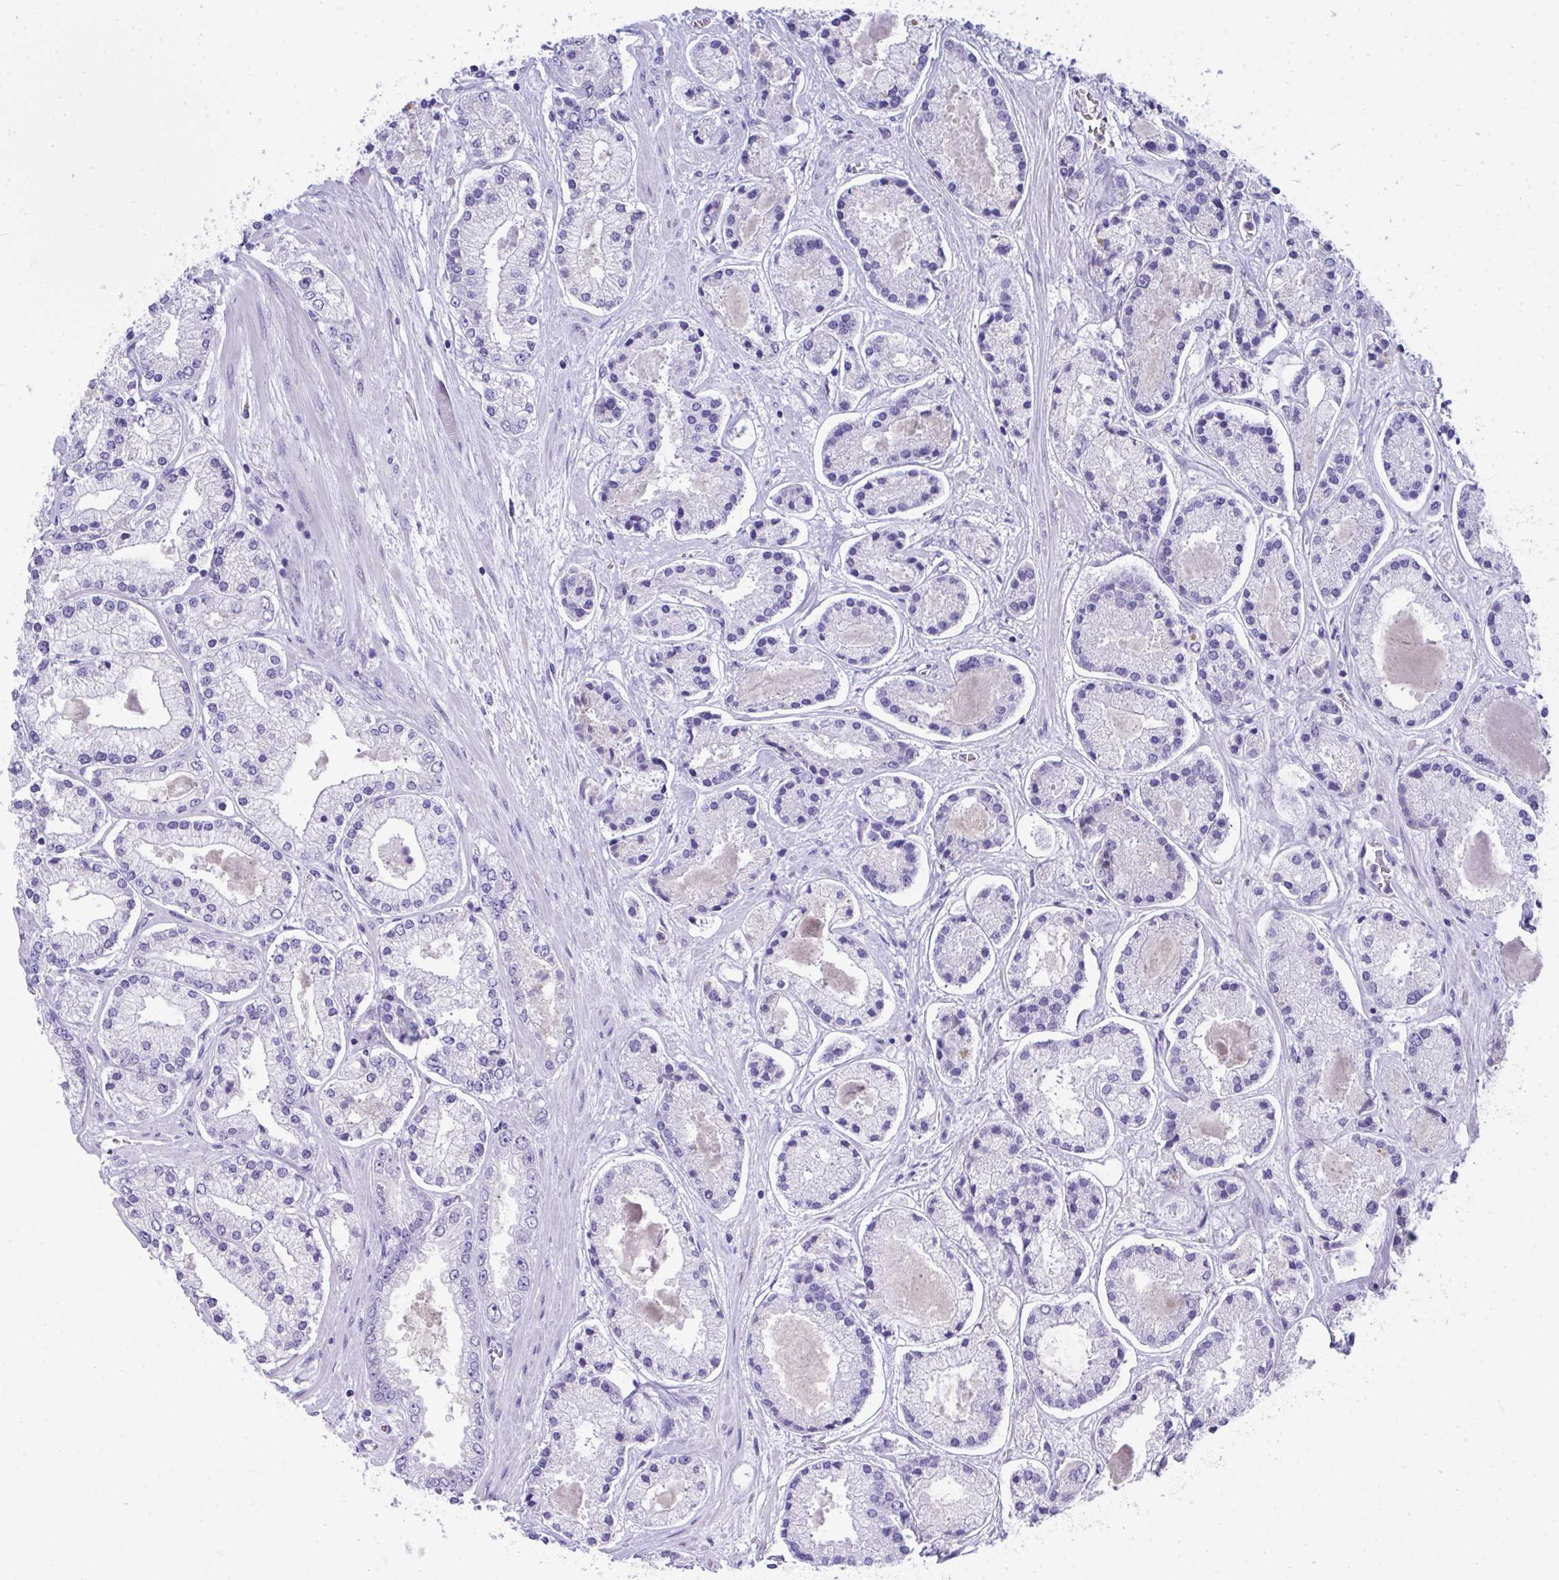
{"staining": {"intensity": "negative", "quantity": "none", "location": "none"}, "tissue": "prostate cancer", "cell_type": "Tumor cells", "image_type": "cancer", "snomed": [{"axis": "morphology", "description": "Adenocarcinoma, High grade"}, {"axis": "topography", "description": "Prostate"}], "caption": "Prostate high-grade adenocarcinoma was stained to show a protein in brown. There is no significant positivity in tumor cells.", "gene": "COA5", "patient": {"sex": "male", "age": 67}}